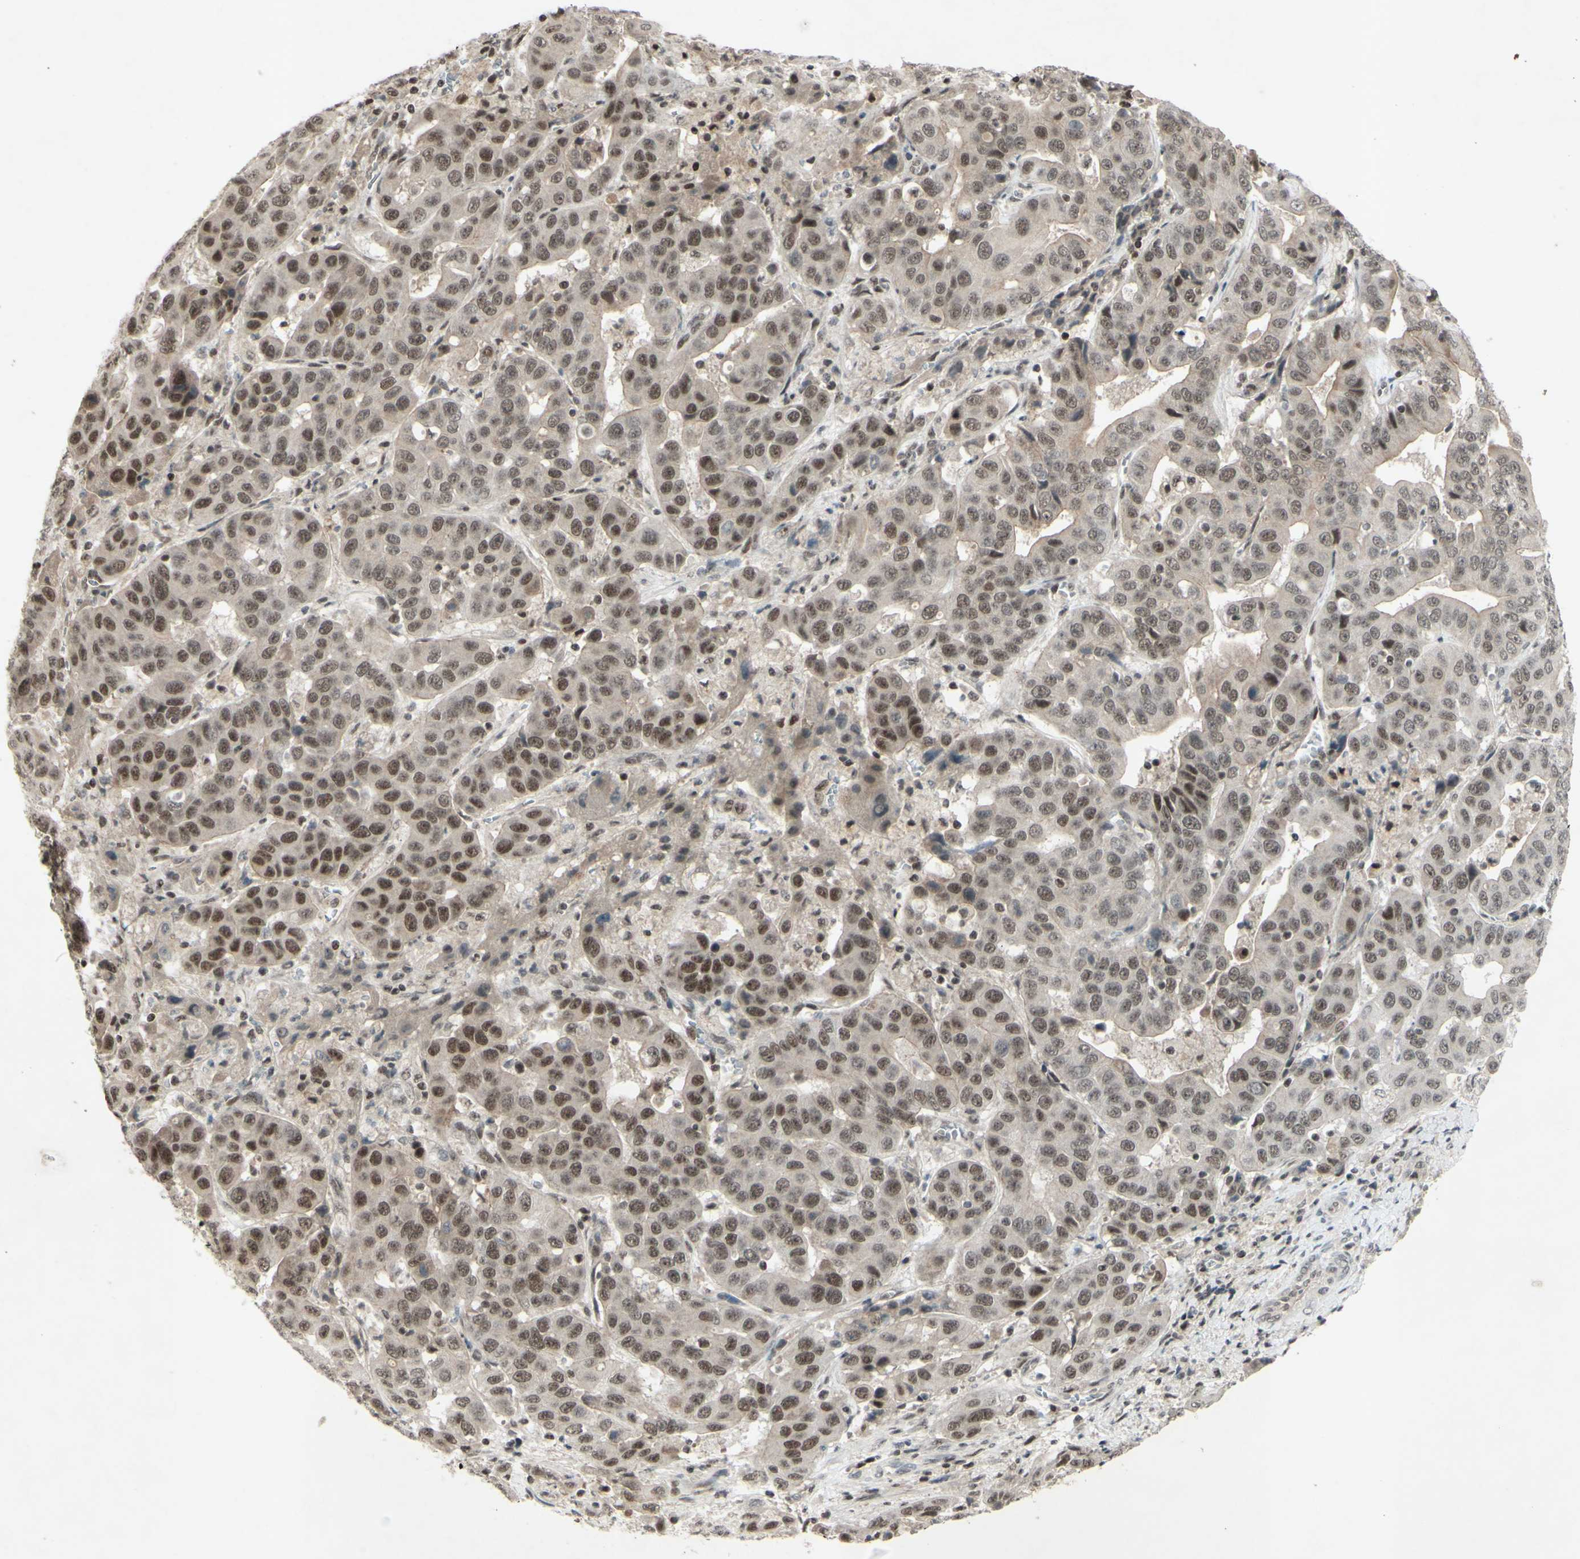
{"staining": {"intensity": "moderate", "quantity": ">75%", "location": "nuclear"}, "tissue": "liver cancer", "cell_type": "Tumor cells", "image_type": "cancer", "snomed": [{"axis": "morphology", "description": "Cholangiocarcinoma"}, {"axis": "topography", "description": "Liver"}], "caption": "Liver cancer stained with a protein marker reveals moderate staining in tumor cells.", "gene": "SNW1", "patient": {"sex": "female", "age": 52}}